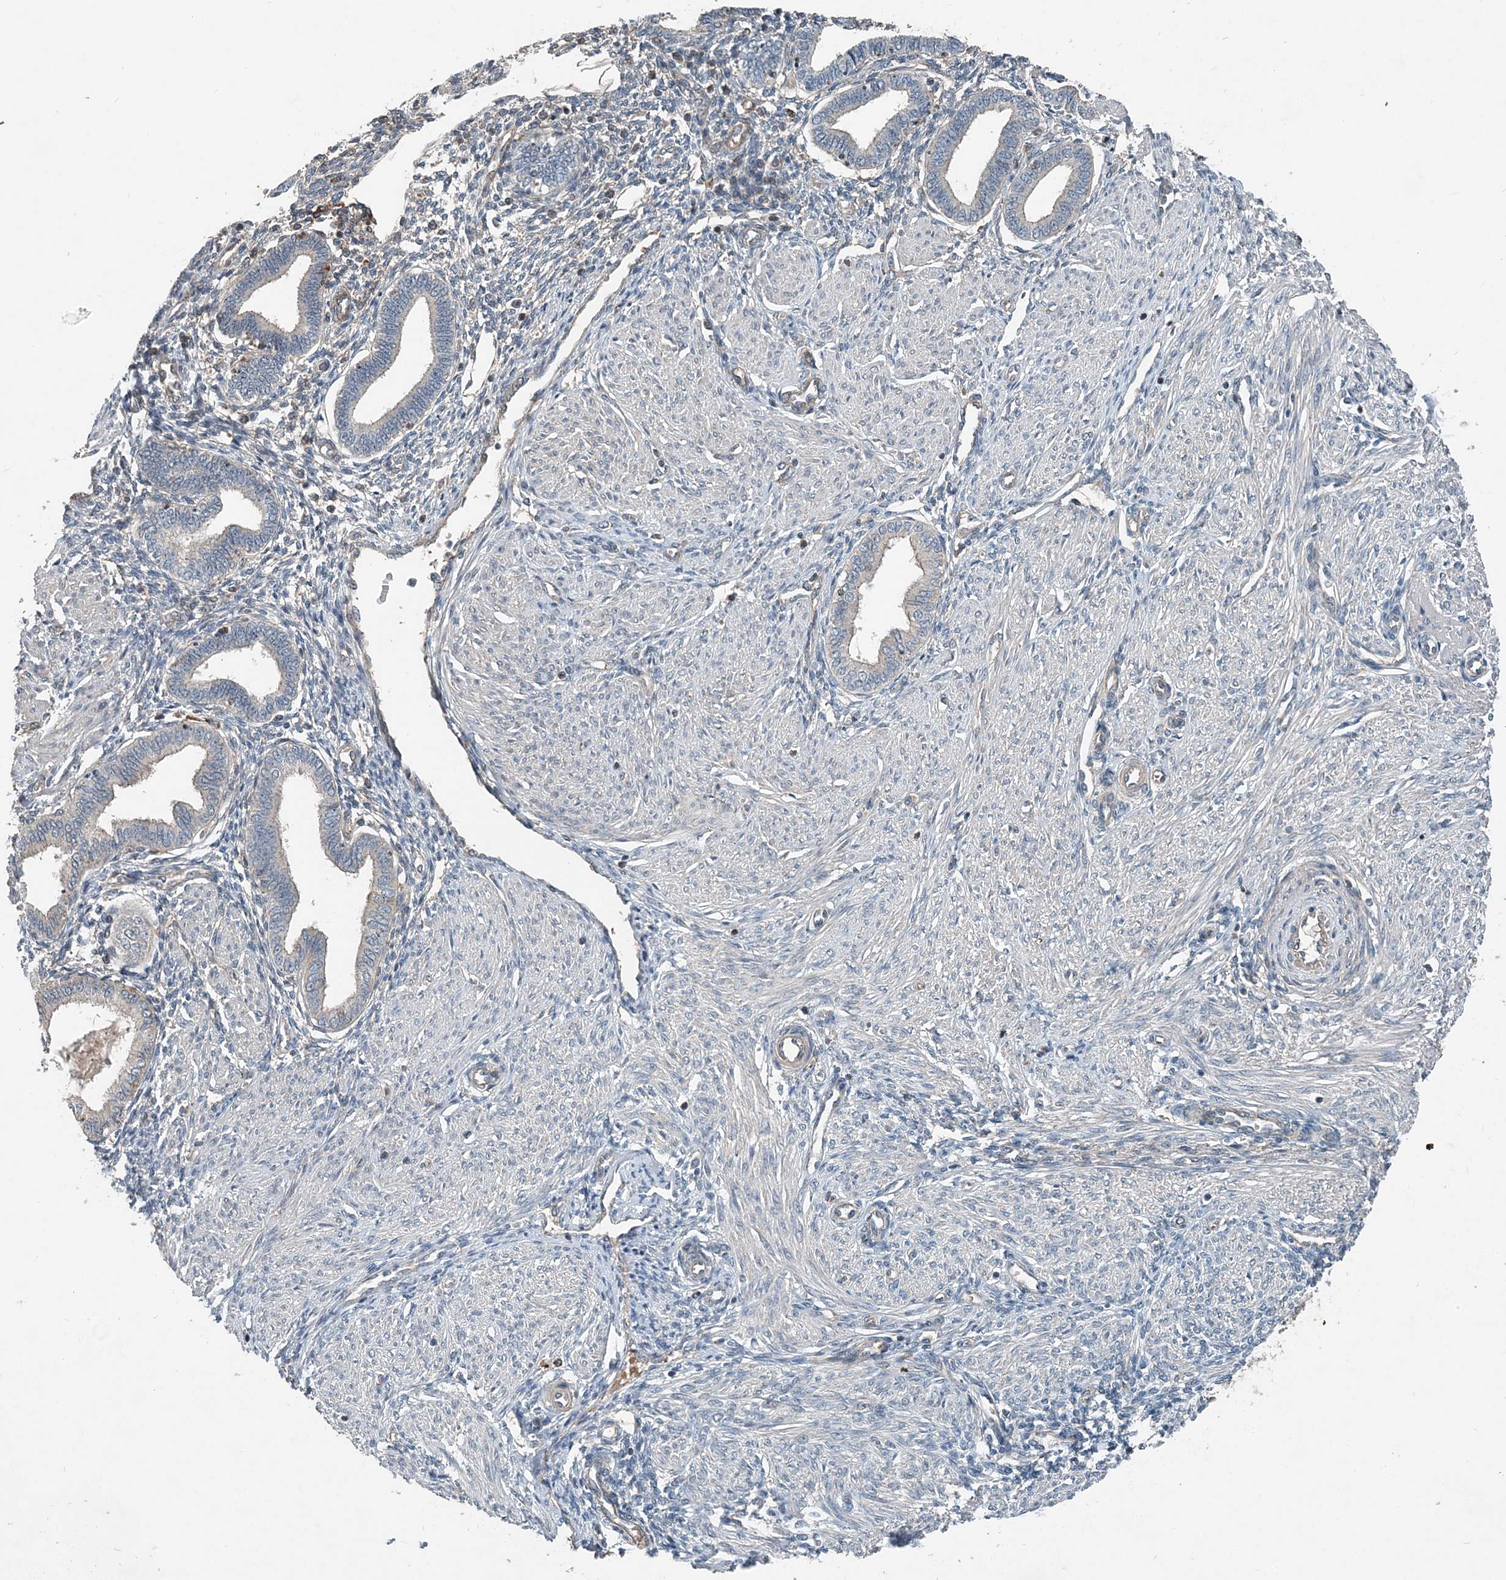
{"staining": {"intensity": "weak", "quantity": "<25%", "location": "cytoplasmic/membranous,nuclear"}, "tissue": "endometrium", "cell_type": "Cells in endometrial stroma", "image_type": "normal", "snomed": [{"axis": "morphology", "description": "Normal tissue, NOS"}, {"axis": "topography", "description": "Endometrium"}], "caption": "Immunohistochemical staining of normal human endometrium displays no significant positivity in cells in endometrial stroma.", "gene": "SMPD3", "patient": {"sex": "female", "age": 53}}